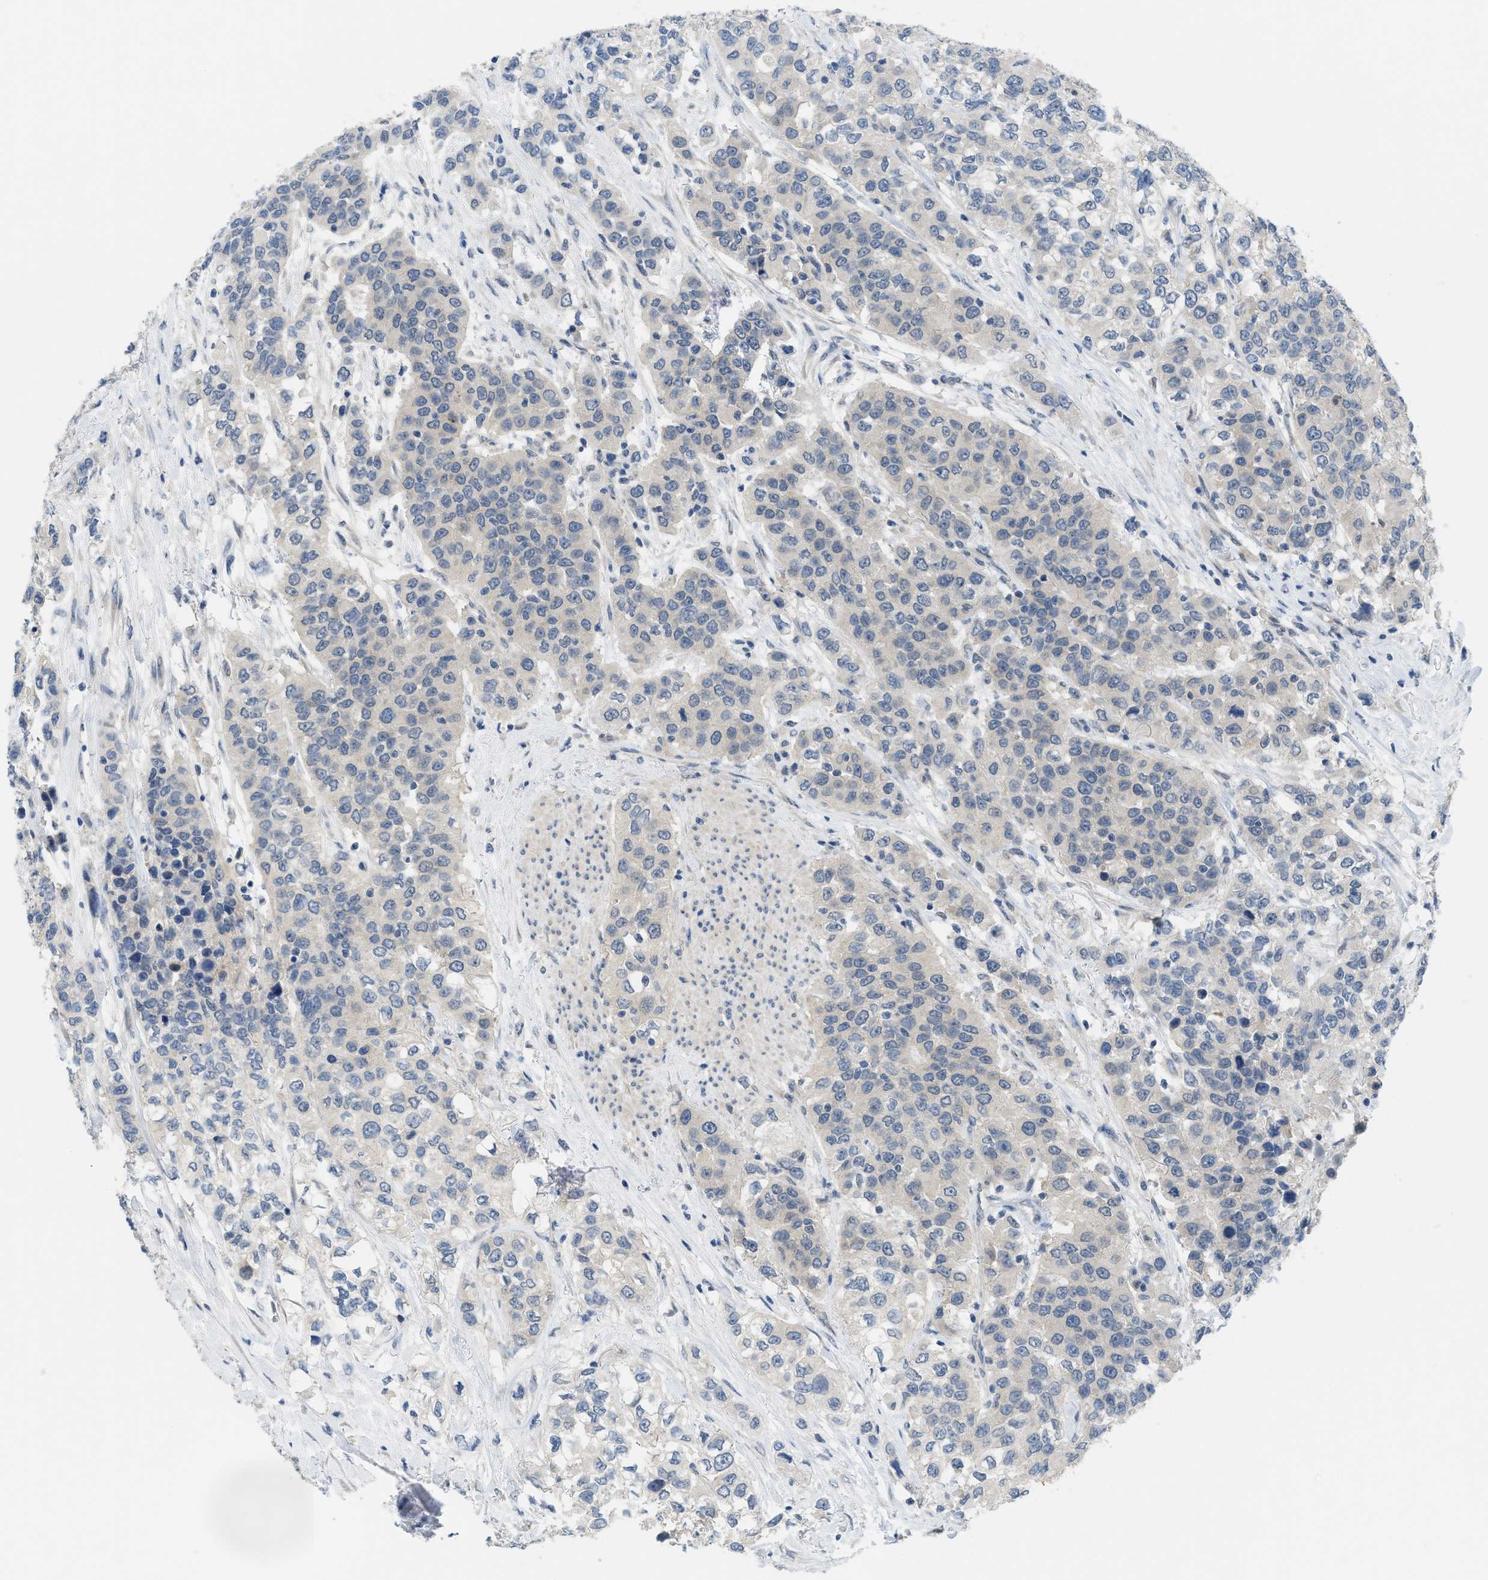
{"staining": {"intensity": "negative", "quantity": "none", "location": "none"}, "tissue": "urothelial cancer", "cell_type": "Tumor cells", "image_type": "cancer", "snomed": [{"axis": "morphology", "description": "Urothelial carcinoma, High grade"}, {"axis": "topography", "description": "Urinary bladder"}], "caption": "High power microscopy histopathology image of an IHC histopathology image of urothelial cancer, revealing no significant staining in tumor cells.", "gene": "TNFAIP1", "patient": {"sex": "female", "age": 80}}